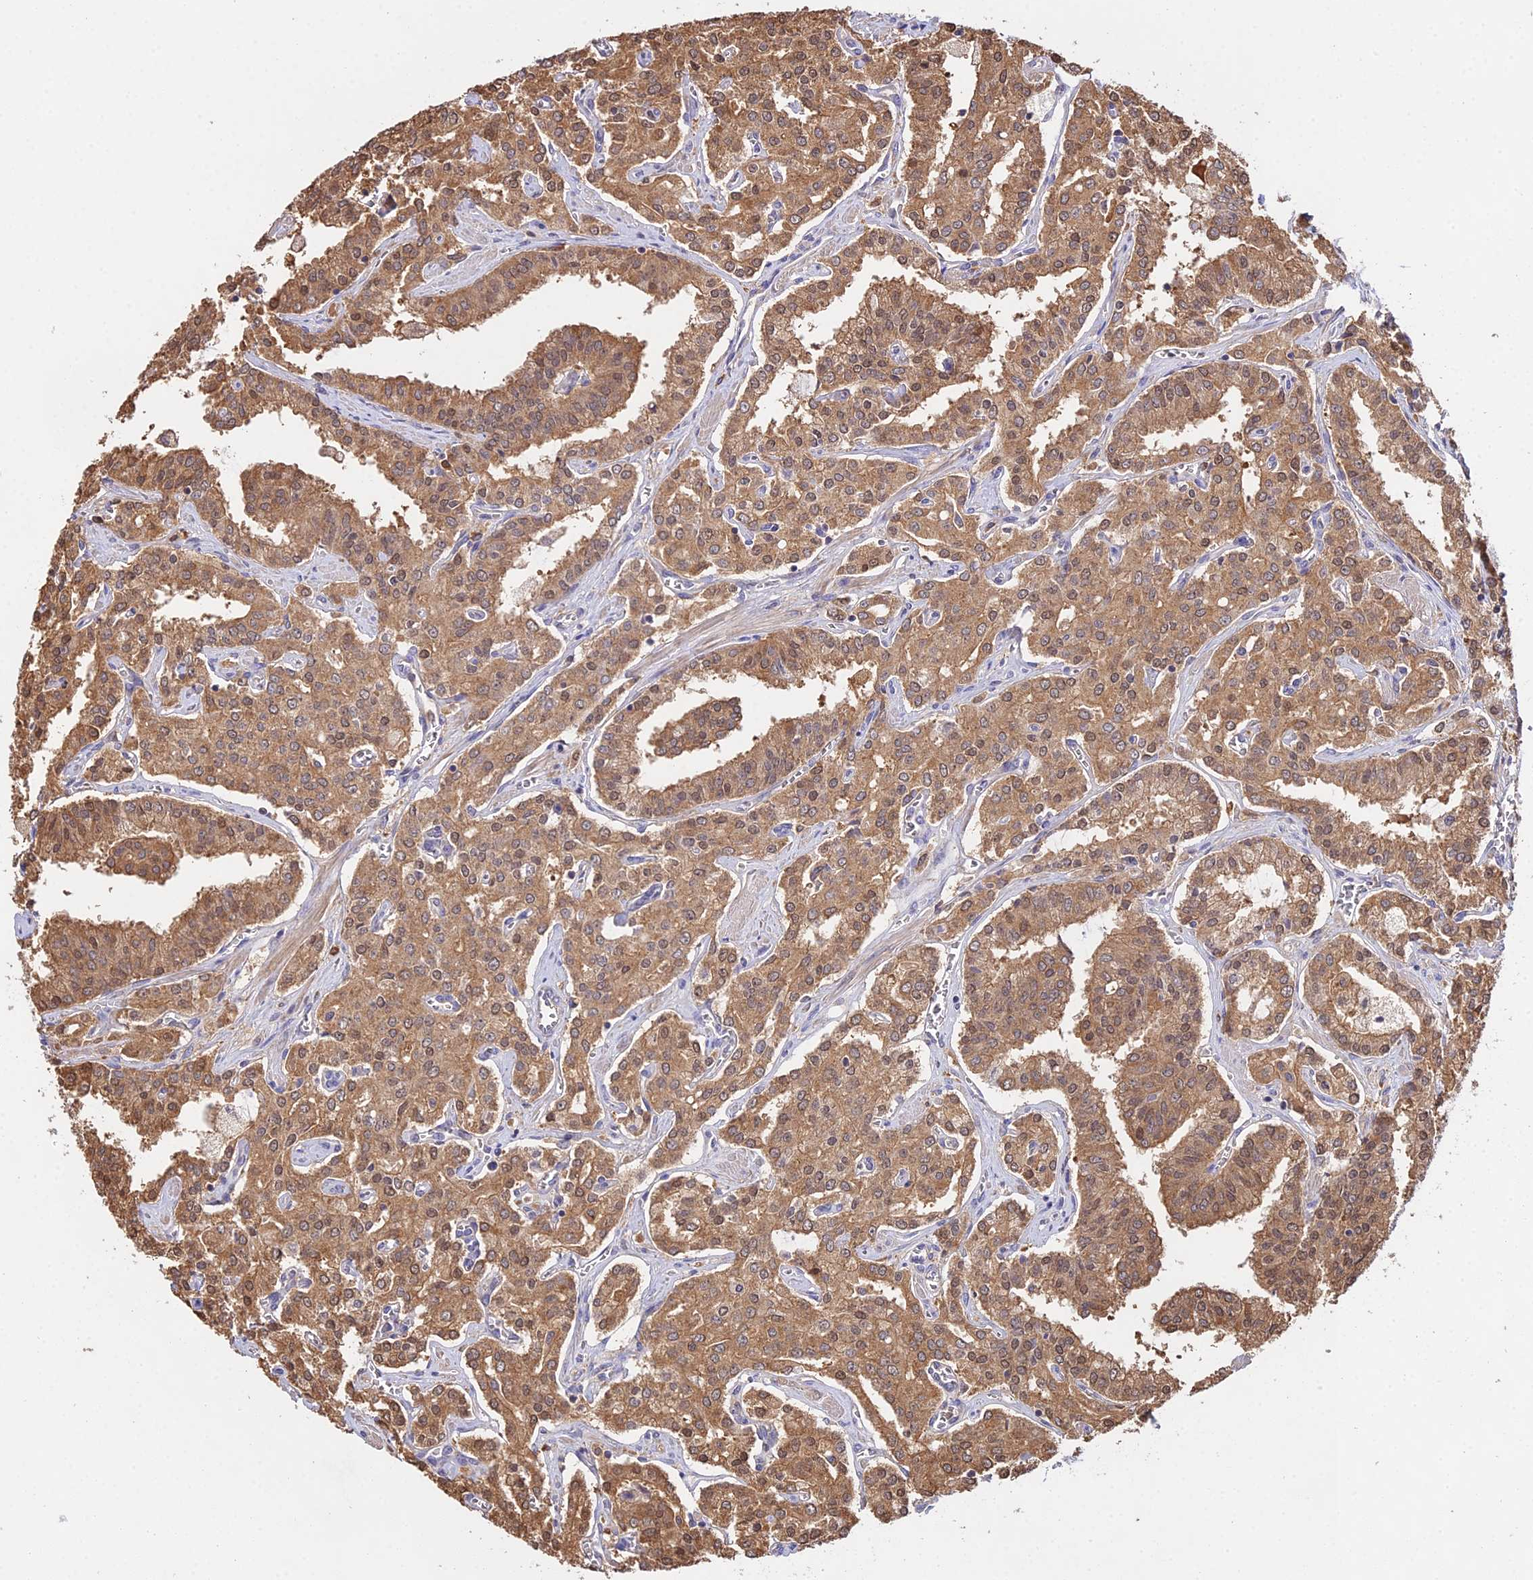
{"staining": {"intensity": "moderate", "quantity": ">75%", "location": "cytoplasmic/membranous"}, "tissue": "prostate cancer", "cell_type": "Tumor cells", "image_type": "cancer", "snomed": [{"axis": "morphology", "description": "Adenocarcinoma, High grade"}, {"axis": "topography", "description": "Prostate"}], "caption": "Moderate cytoplasmic/membranous protein positivity is appreciated in about >75% of tumor cells in high-grade adenocarcinoma (prostate).", "gene": "FBP1", "patient": {"sex": "male", "age": 71}}